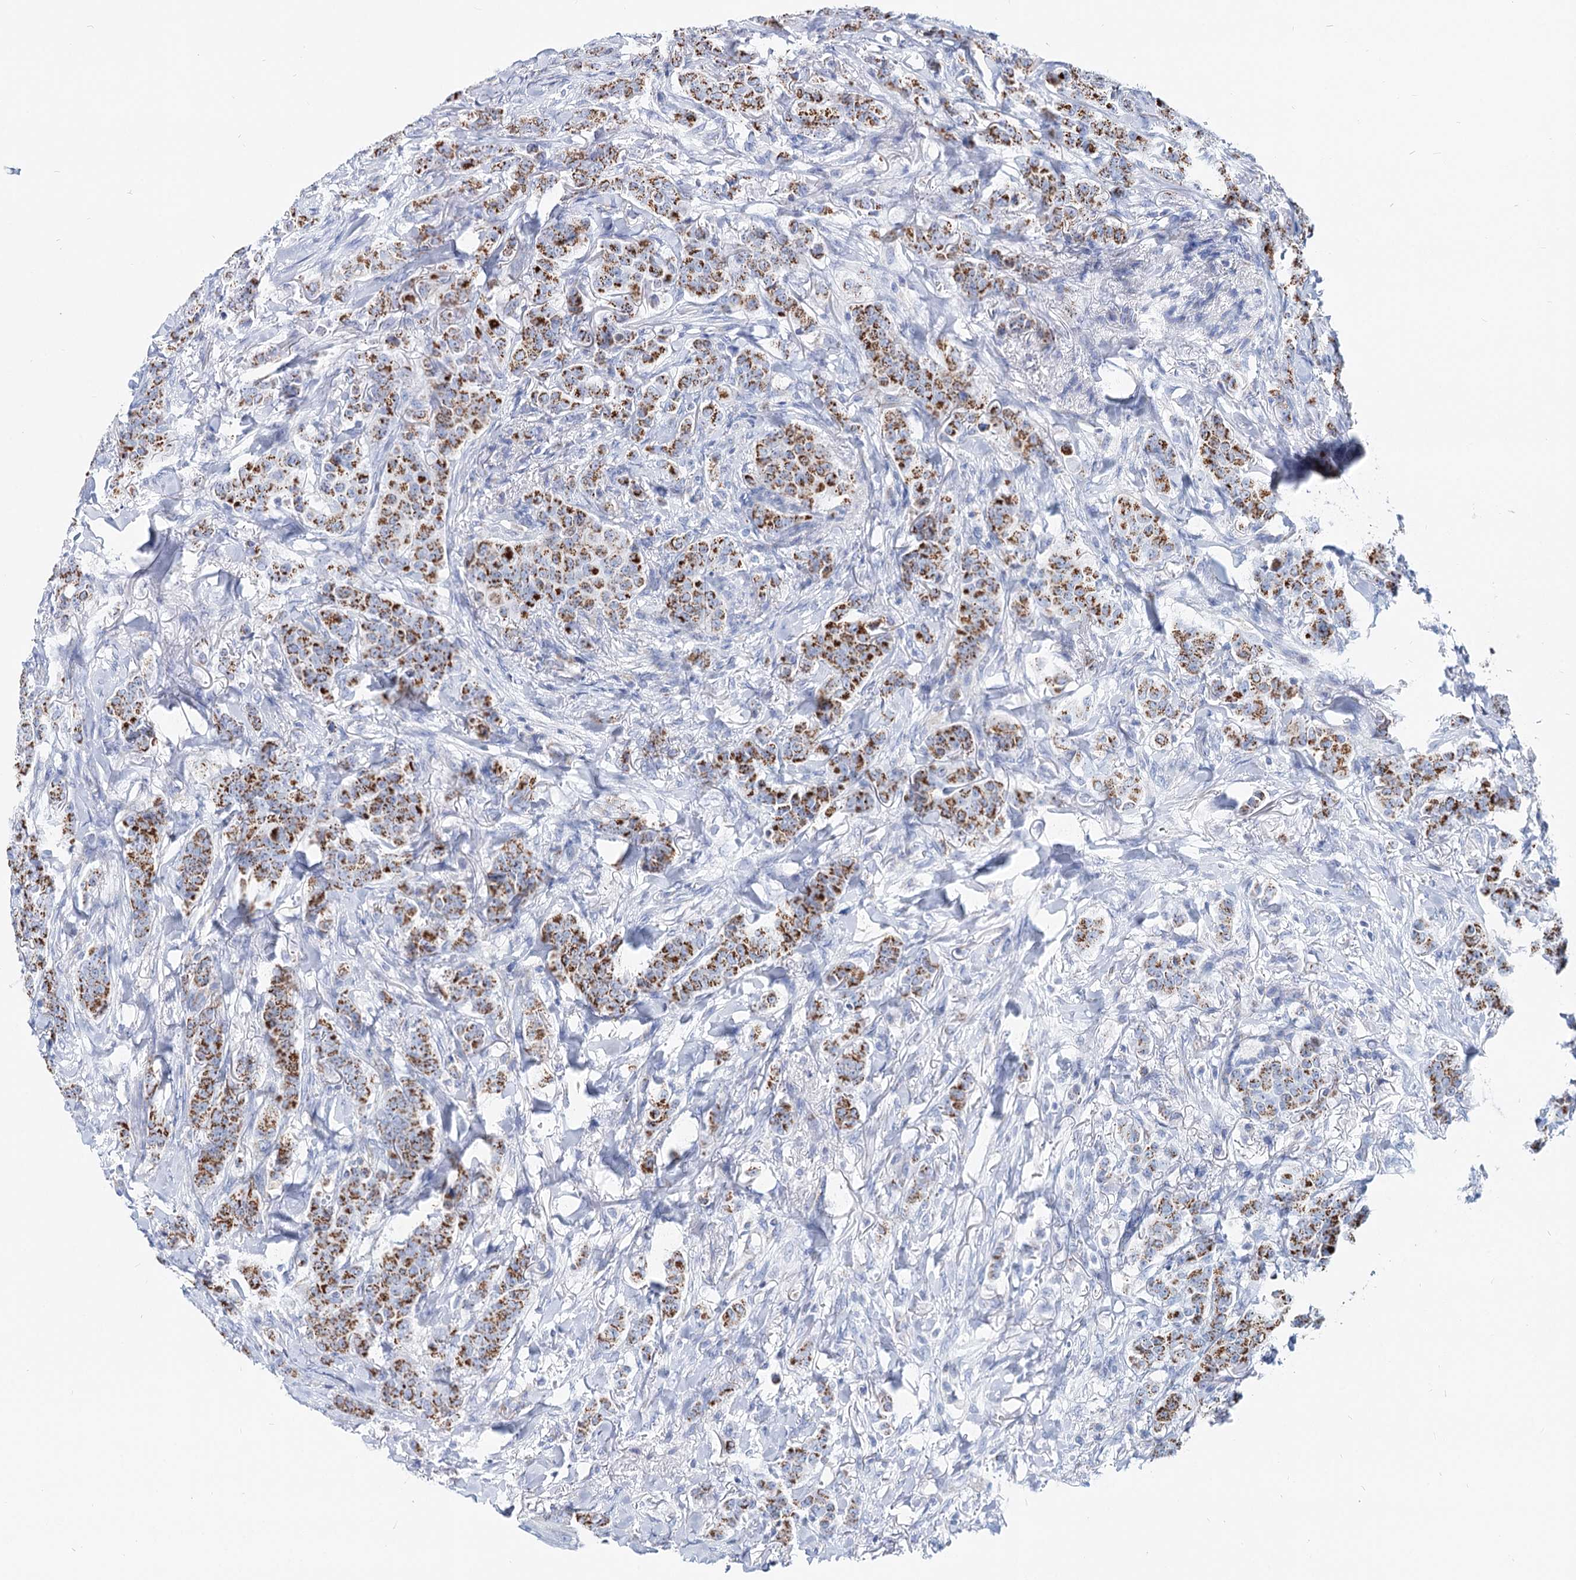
{"staining": {"intensity": "moderate", "quantity": ">75%", "location": "cytoplasmic/membranous"}, "tissue": "breast cancer", "cell_type": "Tumor cells", "image_type": "cancer", "snomed": [{"axis": "morphology", "description": "Duct carcinoma"}, {"axis": "topography", "description": "Breast"}], "caption": "DAB immunohistochemical staining of breast cancer shows moderate cytoplasmic/membranous protein staining in approximately >75% of tumor cells.", "gene": "MCCC2", "patient": {"sex": "female", "age": 40}}